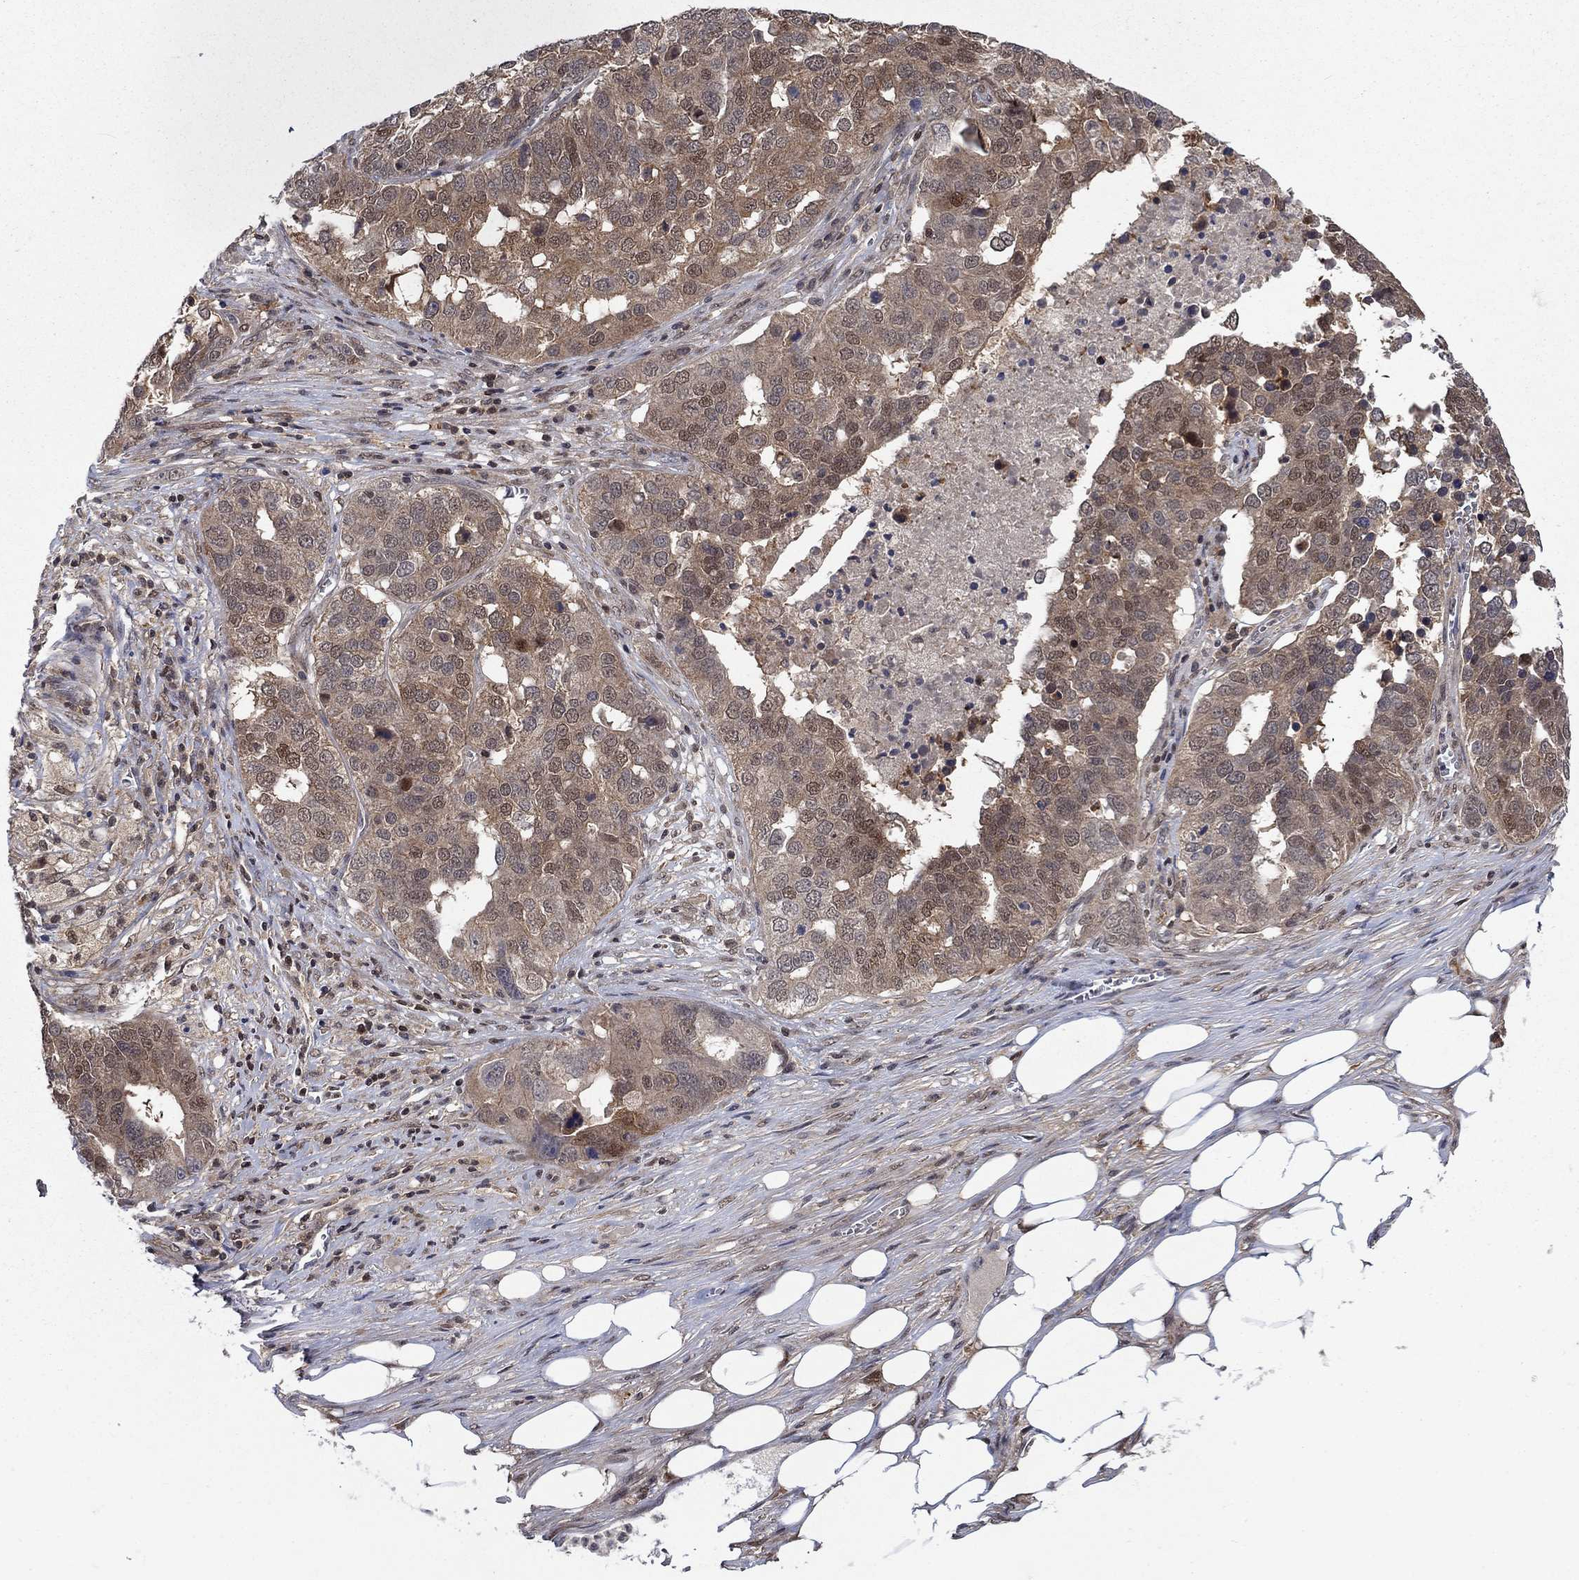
{"staining": {"intensity": "moderate", "quantity": "25%-75%", "location": "cytoplasmic/membranous,nuclear"}, "tissue": "ovarian cancer", "cell_type": "Tumor cells", "image_type": "cancer", "snomed": [{"axis": "morphology", "description": "Carcinoma, endometroid"}, {"axis": "topography", "description": "Soft tissue"}, {"axis": "topography", "description": "Ovary"}], "caption": "A photomicrograph of ovarian endometroid carcinoma stained for a protein shows moderate cytoplasmic/membranous and nuclear brown staining in tumor cells.", "gene": "IAH1", "patient": {"sex": "female", "age": 52}}